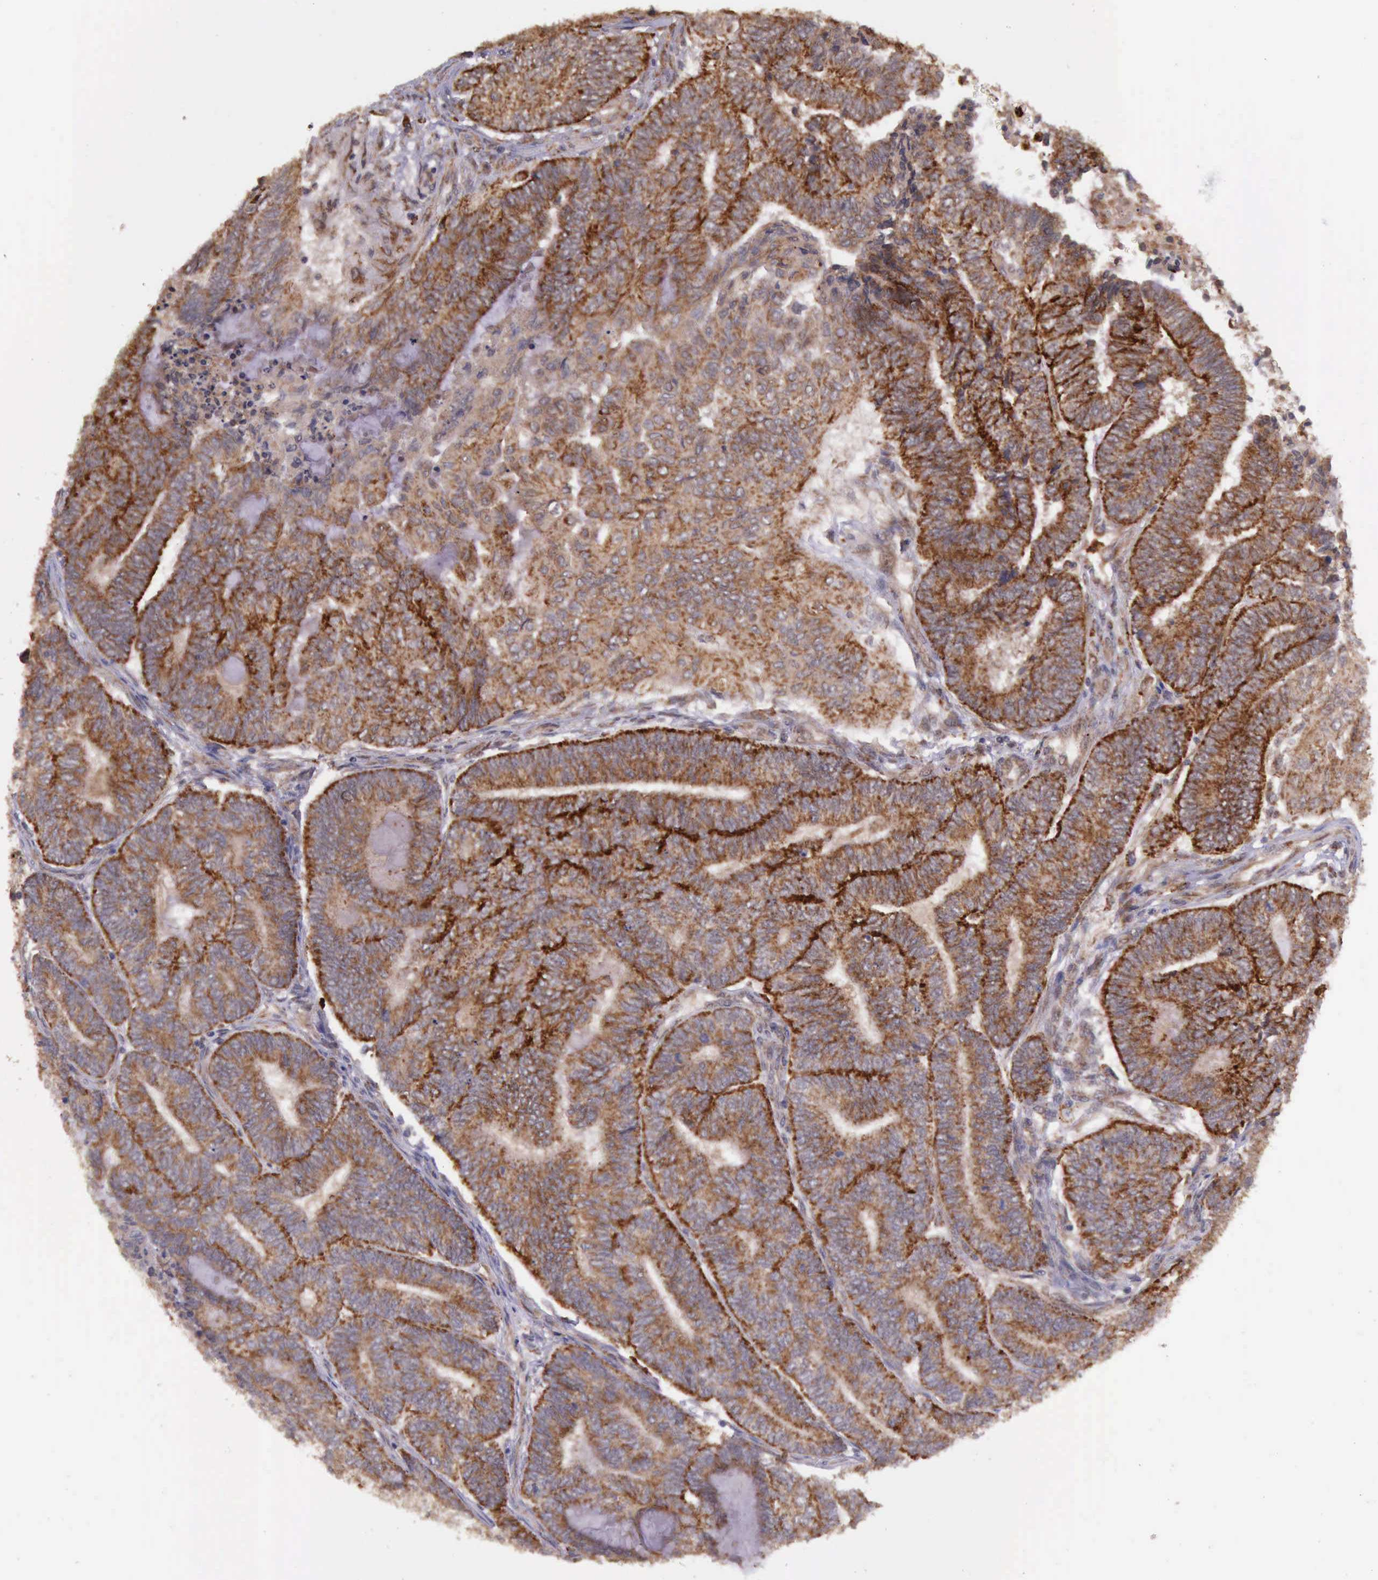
{"staining": {"intensity": "strong", "quantity": ">75%", "location": "cytoplasmic/membranous"}, "tissue": "endometrial cancer", "cell_type": "Tumor cells", "image_type": "cancer", "snomed": [{"axis": "morphology", "description": "Adenocarcinoma, NOS"}, {"axis": "topography", "description": "Uterus"}, {"axis": "topography", "description": "Endometrium"}], "caption": "About >75% of tumor cells in adenocarcinoma (endometrial) exhibit strong cytoplasmic/membranous protein positivity as visualized by brown immunohistochemical staining.", "gene": "ARMCX3", "patient": {"sex": "female", "age": 70}}